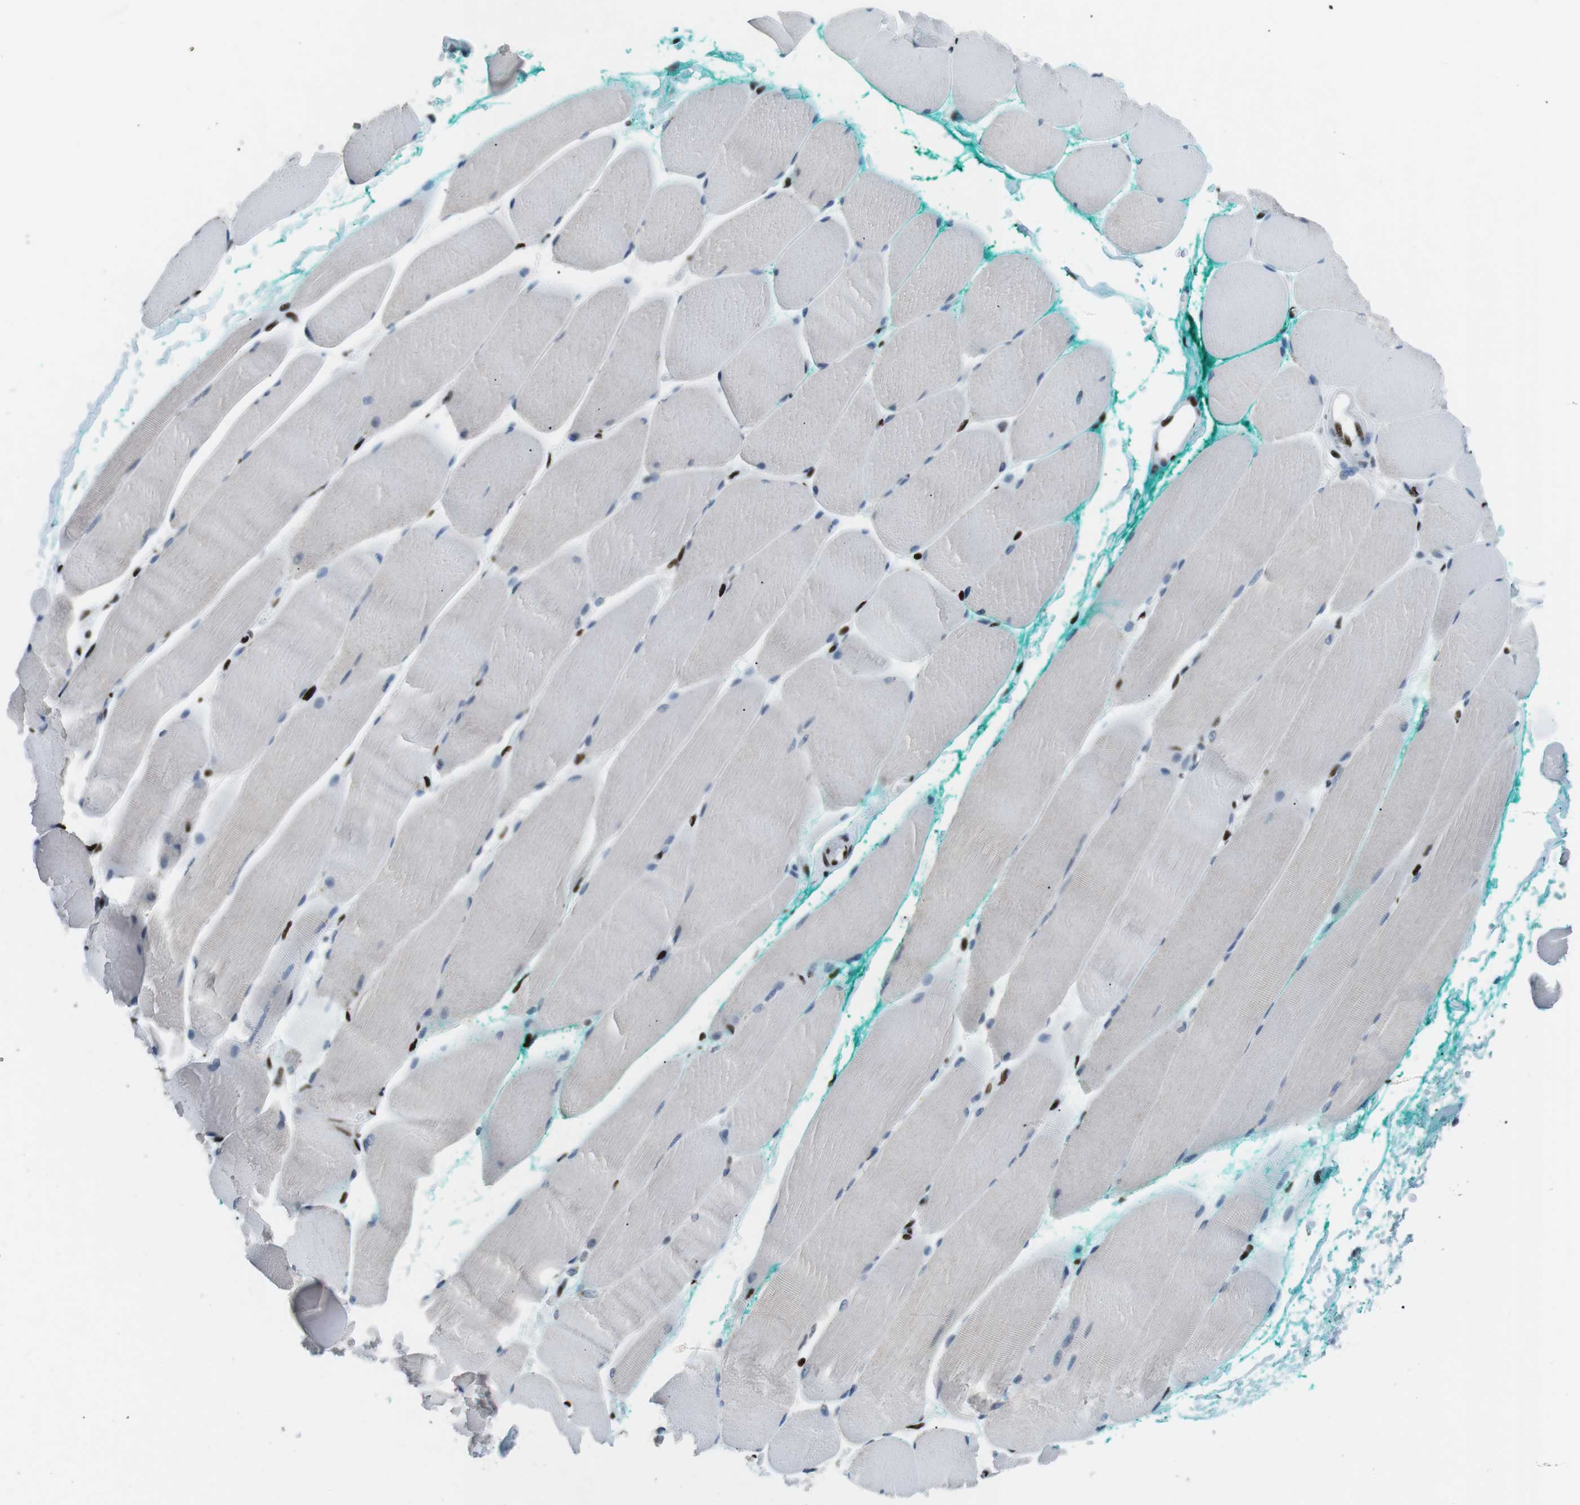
{"staining": {"intensity": "weak", "quantity": "<25%", "location": "nuclear"}, "tissue": "skeletal muscle", "cell_type": "Myocytes", "image_type": "normal", "snomed": [{"axis": "morphology", "description": "Normal tissue, NOS"}, {"axis": "morphology", "description": "Squamous cell carcinoma, NOS"}, {"axis": "topography", "description": "Skeletal muscle"}], "caption": "This is a photomicrograph of immunohistochemistry (IHC) staining of benign skeletal muscle, which shows no staining in myocytes. The staining is performed using DAB (3,3'-diaminobenzidine) brown chromogen with nuclei counter-stained in using hematoxylin.", "gene": "PML", "patient": {"sex": "male", "age": 51}}